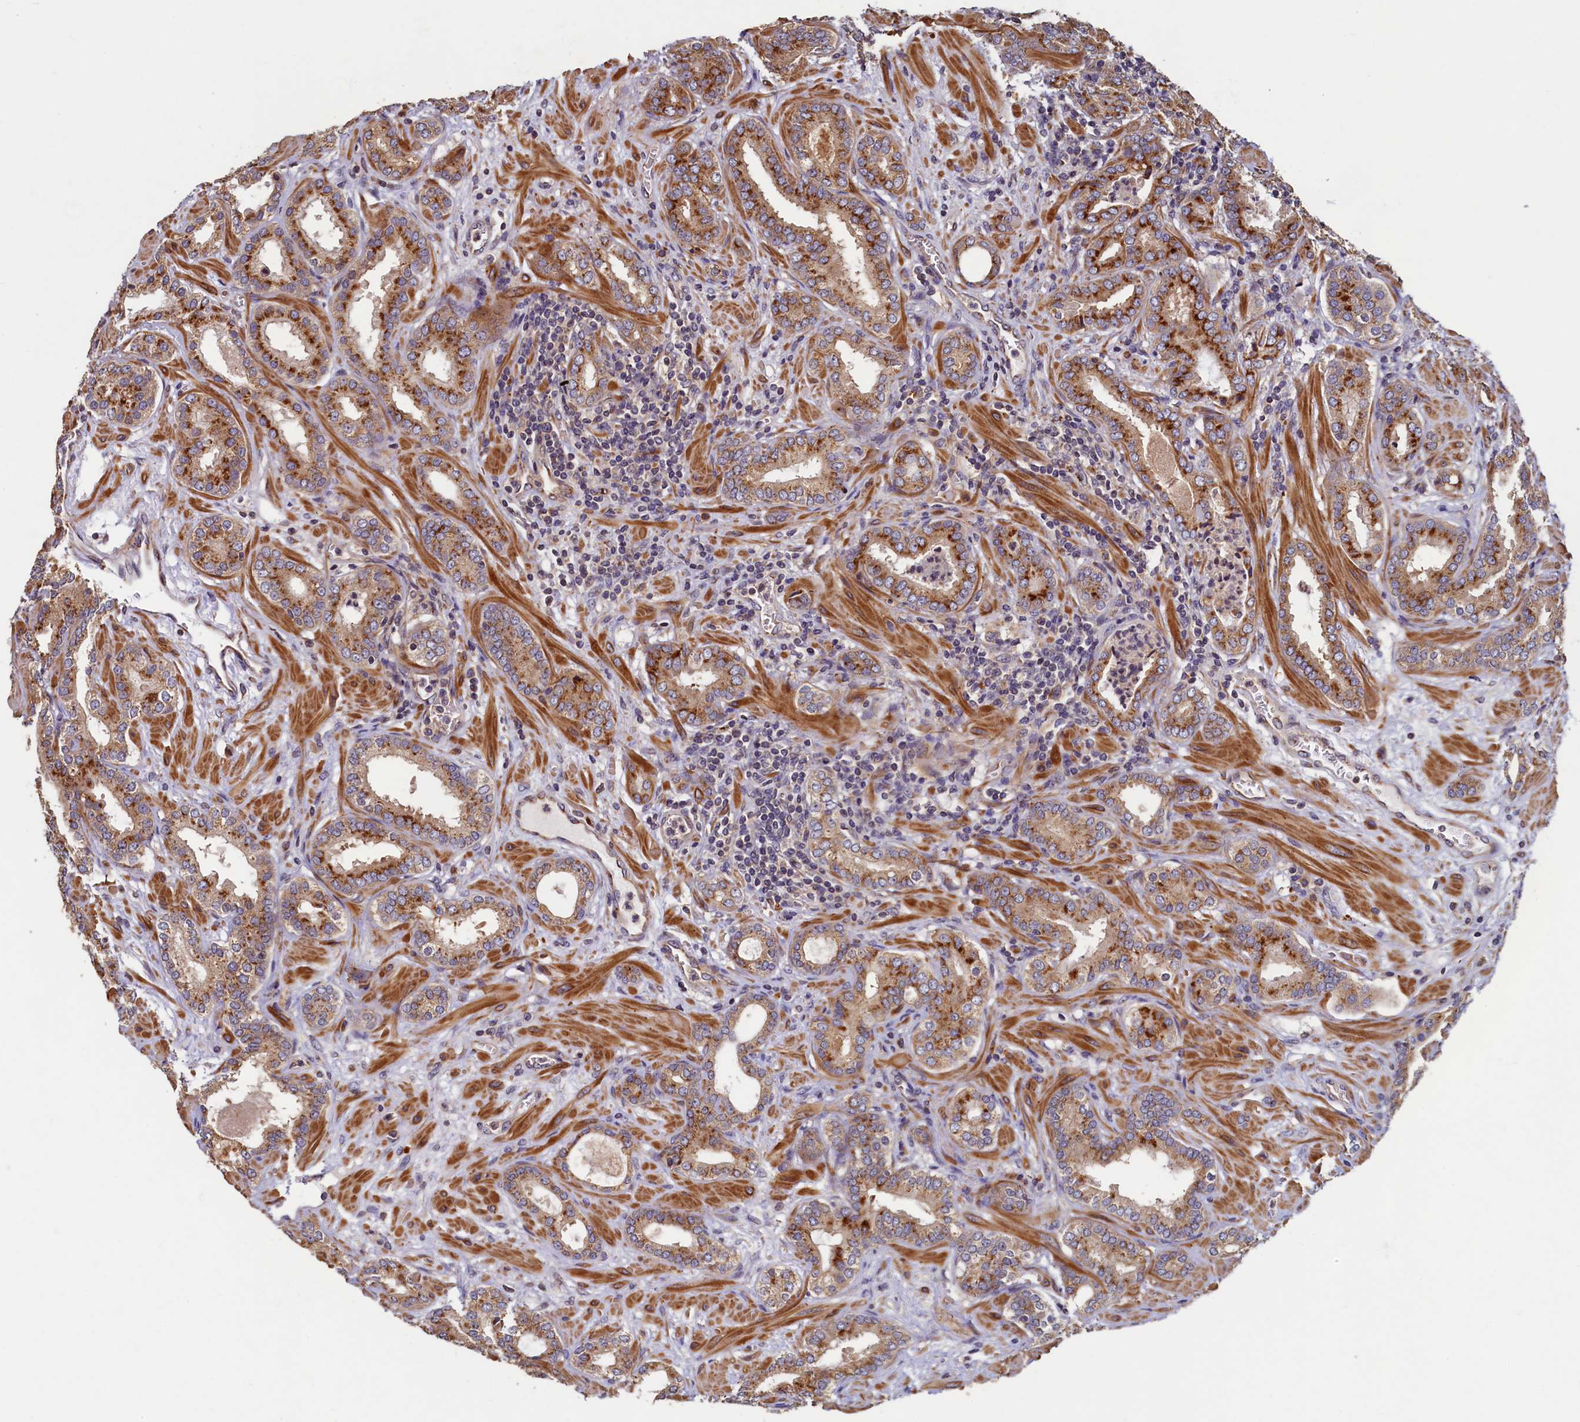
{"staining": {"intensity": "strong", "quantity": ">75%", "location": "cytoplasmic/membranous"}, "tissue": "prostate cancer", "cell_type": "Tumor cells", "image_type": "cancer", "snomed": [{"axis": "morphology", "description": "Adenocarcinoma, High grade"}, {"axis": "topography", "description": "Prostate"}], "caption": "A brown stain shows strong cytoplasmic/membranous staining of a protein in prostate cancer (adenocarcinoma (high-grade)) tumor cells. (brown staining indicates protein expression, while blue staining denotes nuclei).", "gene": "TMEM181", "patient": {"sex": "male", "age": 64}}